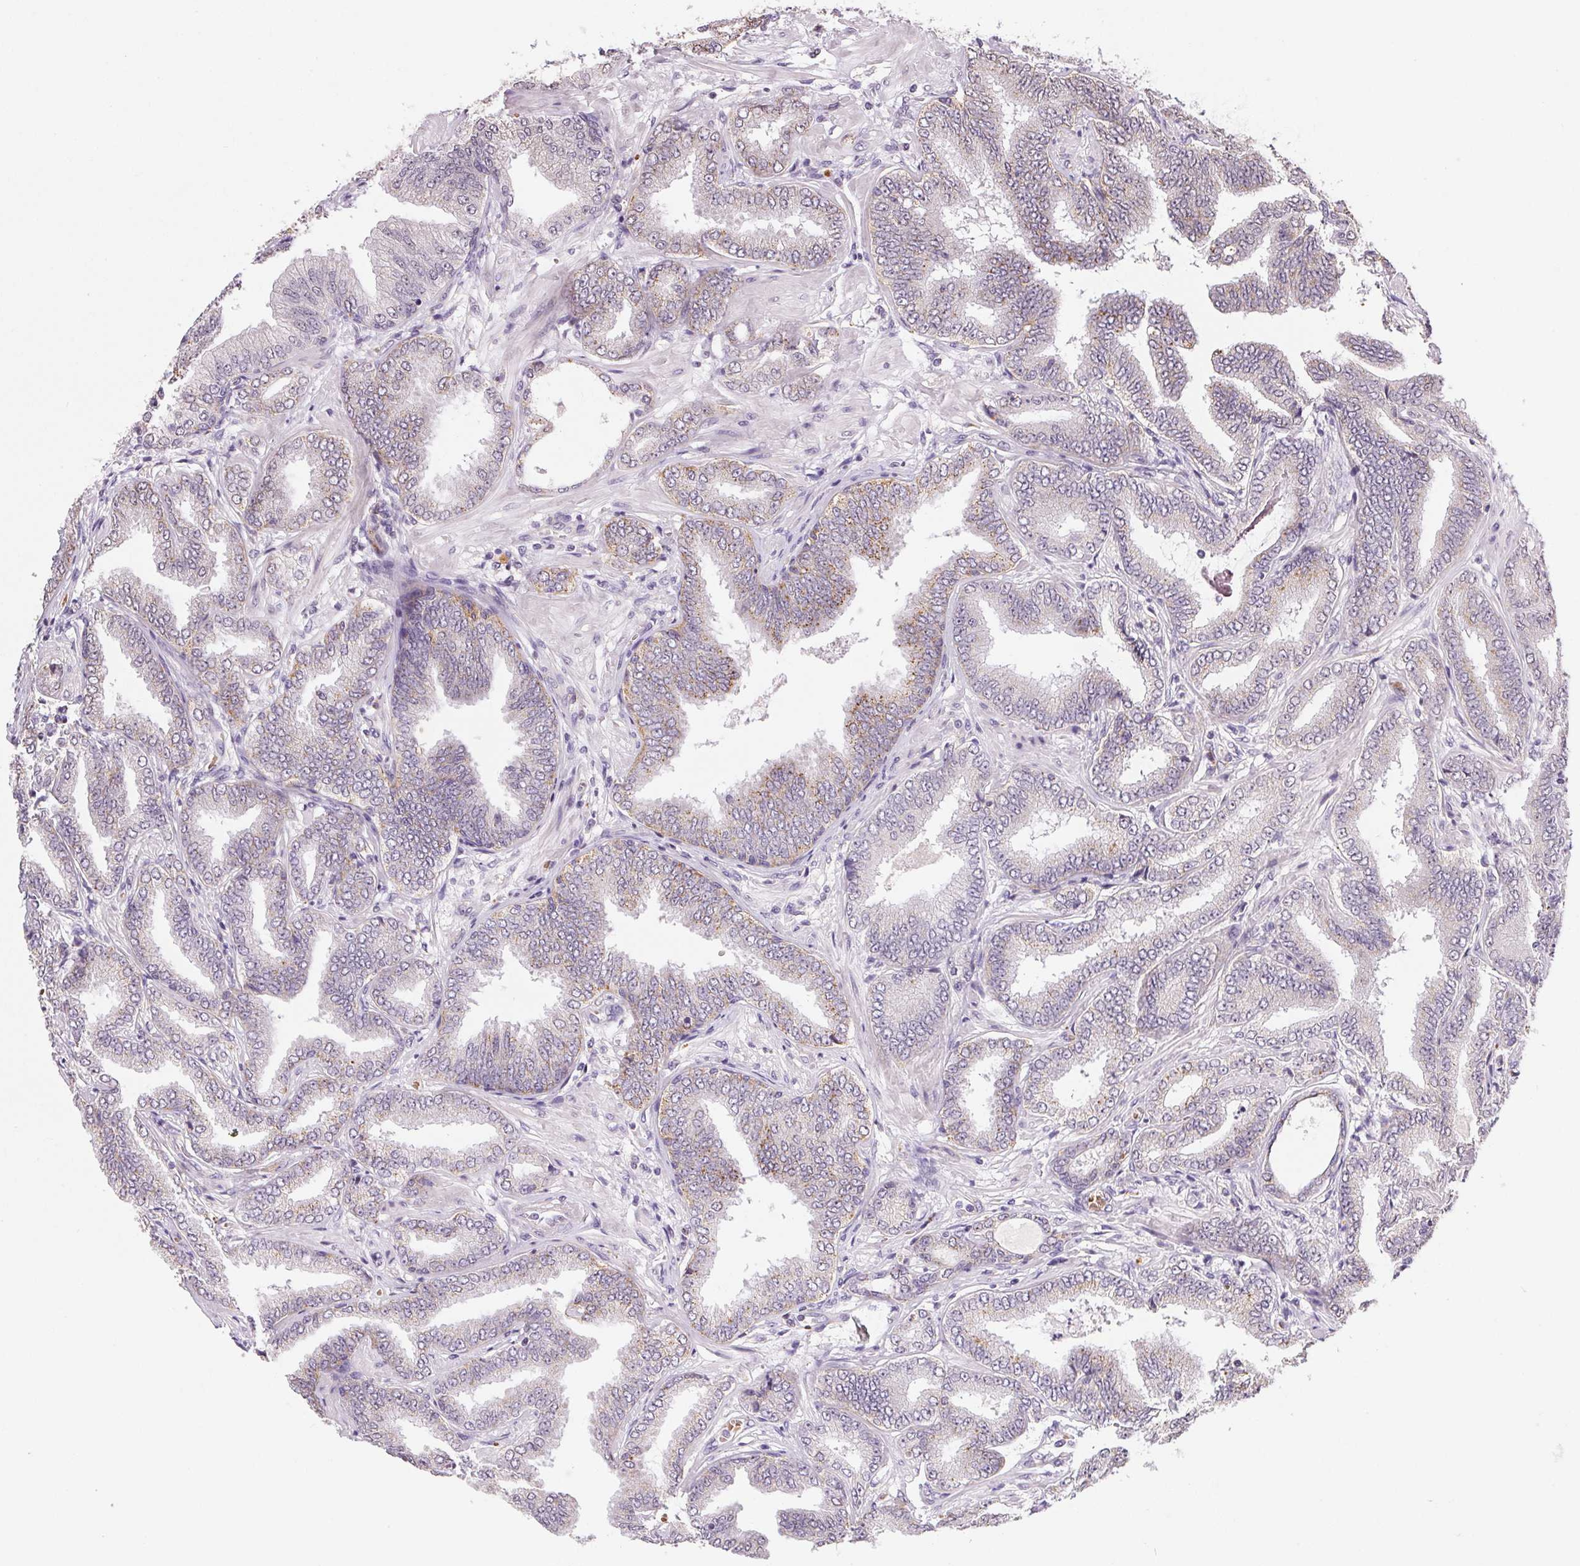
{"staining": {"intensity": "weak", "quantity": "25%-75%", "location": "cytoplasmic/membranous"}, "tissue": "prostate cancer", "cell_type": "Tumor cells", "image_type": "cancer", "snomed": [{"axis": "morphology", "description": "Adenocarcinoma, Low grade"}, {"axis": "topography", "description": "Prostate"}], "caption": "Tumor cells display low levels of weak cytoplasmic/membranous staining in about 25%-75% of cells in human prostate cancer.", "gene": "METTL13", "patient": {"sex": "male", "age": 55}}